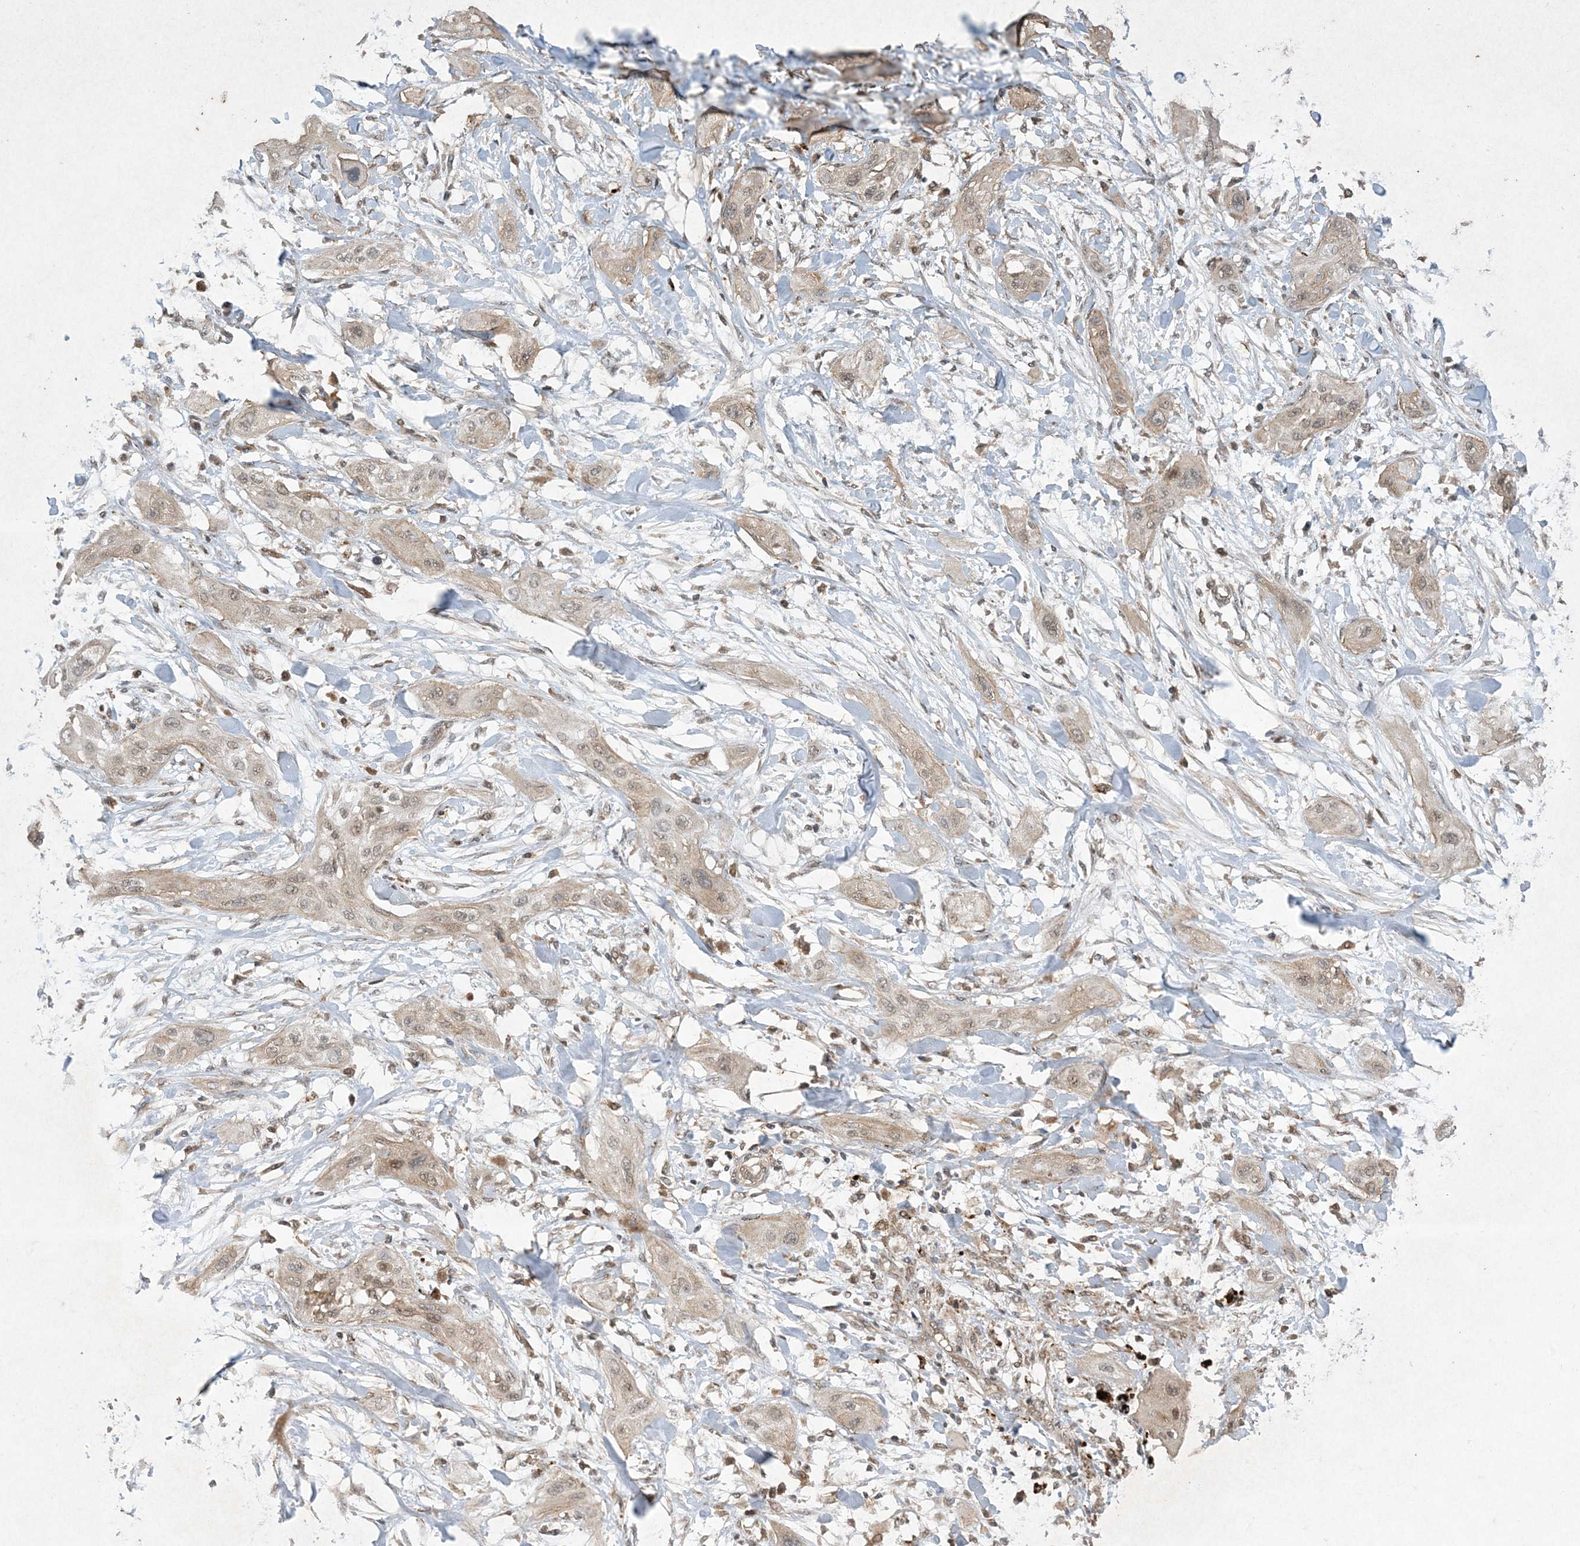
{"staining": {"intensity": "weak", "quantity": "25%-75%", "location": "cytoplasmic/membranous"}, "tissue": "lung cancer", "cell_type": "Tumor cells", "image_type": "cancer", "snomed": [{"axis": "morphology", "description": "Squamous cell carcinoma, NOS"}, {"axis": "topography", "description": "Lung"}], "caption": "Tumor cells exhibit low levels of weak cytoplasmic/membranous positivity in about 25%-75% of cells in lung cancer. (DAB = brown stain, brightfield microscopy at high magnification).", "gene": "EFCAB8", "patient": {"sex": "female", "age": 47}}